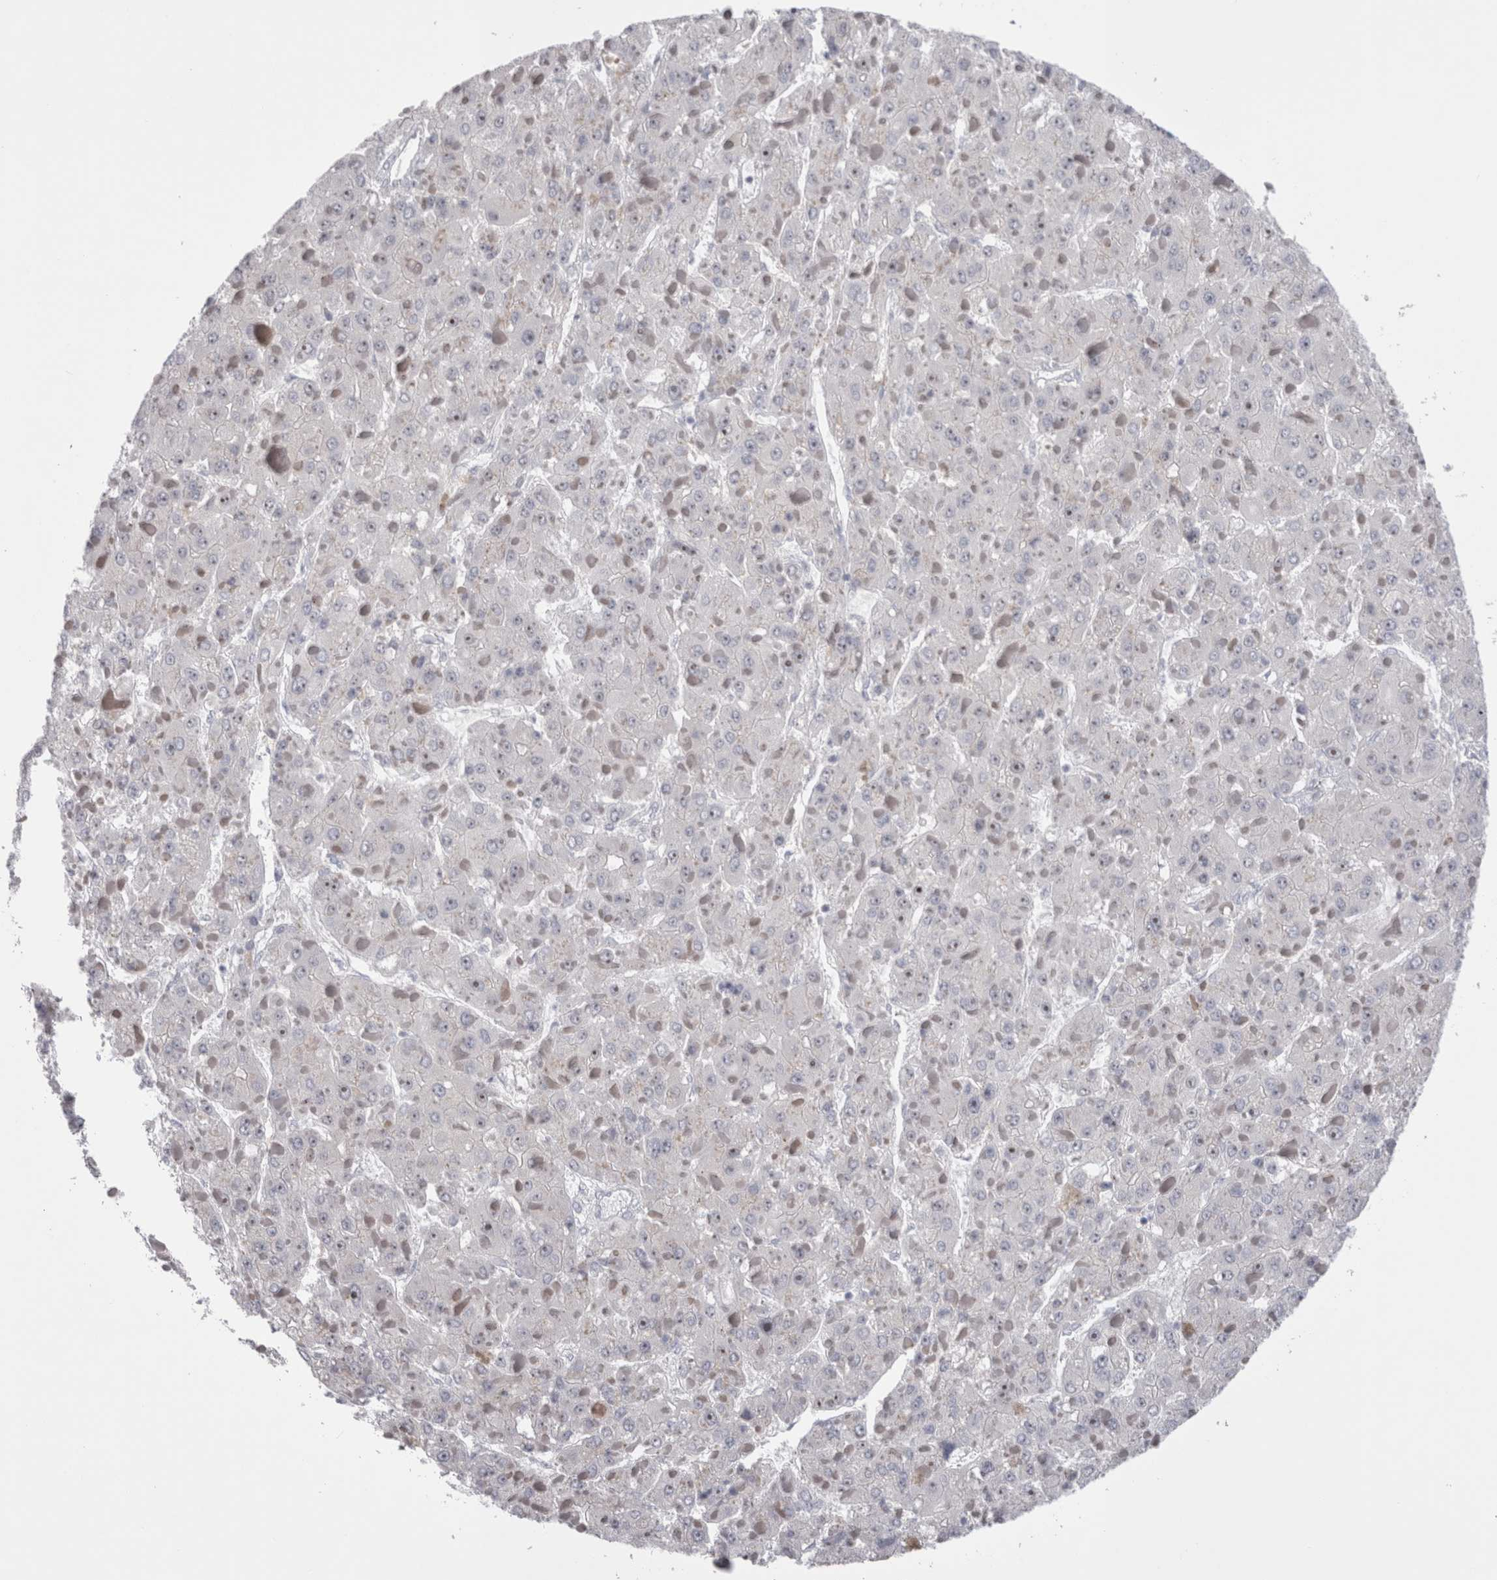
{"staining": {"intensity": "negative", "quantity": "none", "location": "none"}, "tissue": "liver cancer", "cell_type": "Tumor cells", "image_type": "cancer", "snomed": [{"axis": "morphology", "description": "Carcinoma, Hepatocellular, NOS"}, {"axis": "topography", "description": "Liver"}], "caption": "A histopathology image of liver cancer stained for a protein demonstrates no brown staining in tumor cells. (DAB (3,3'-diaminobenzidine) immunohistochemistry (IHC), high magnification).", "gene": "PWP2", "patient": {"sex": "female", "age": 73}}